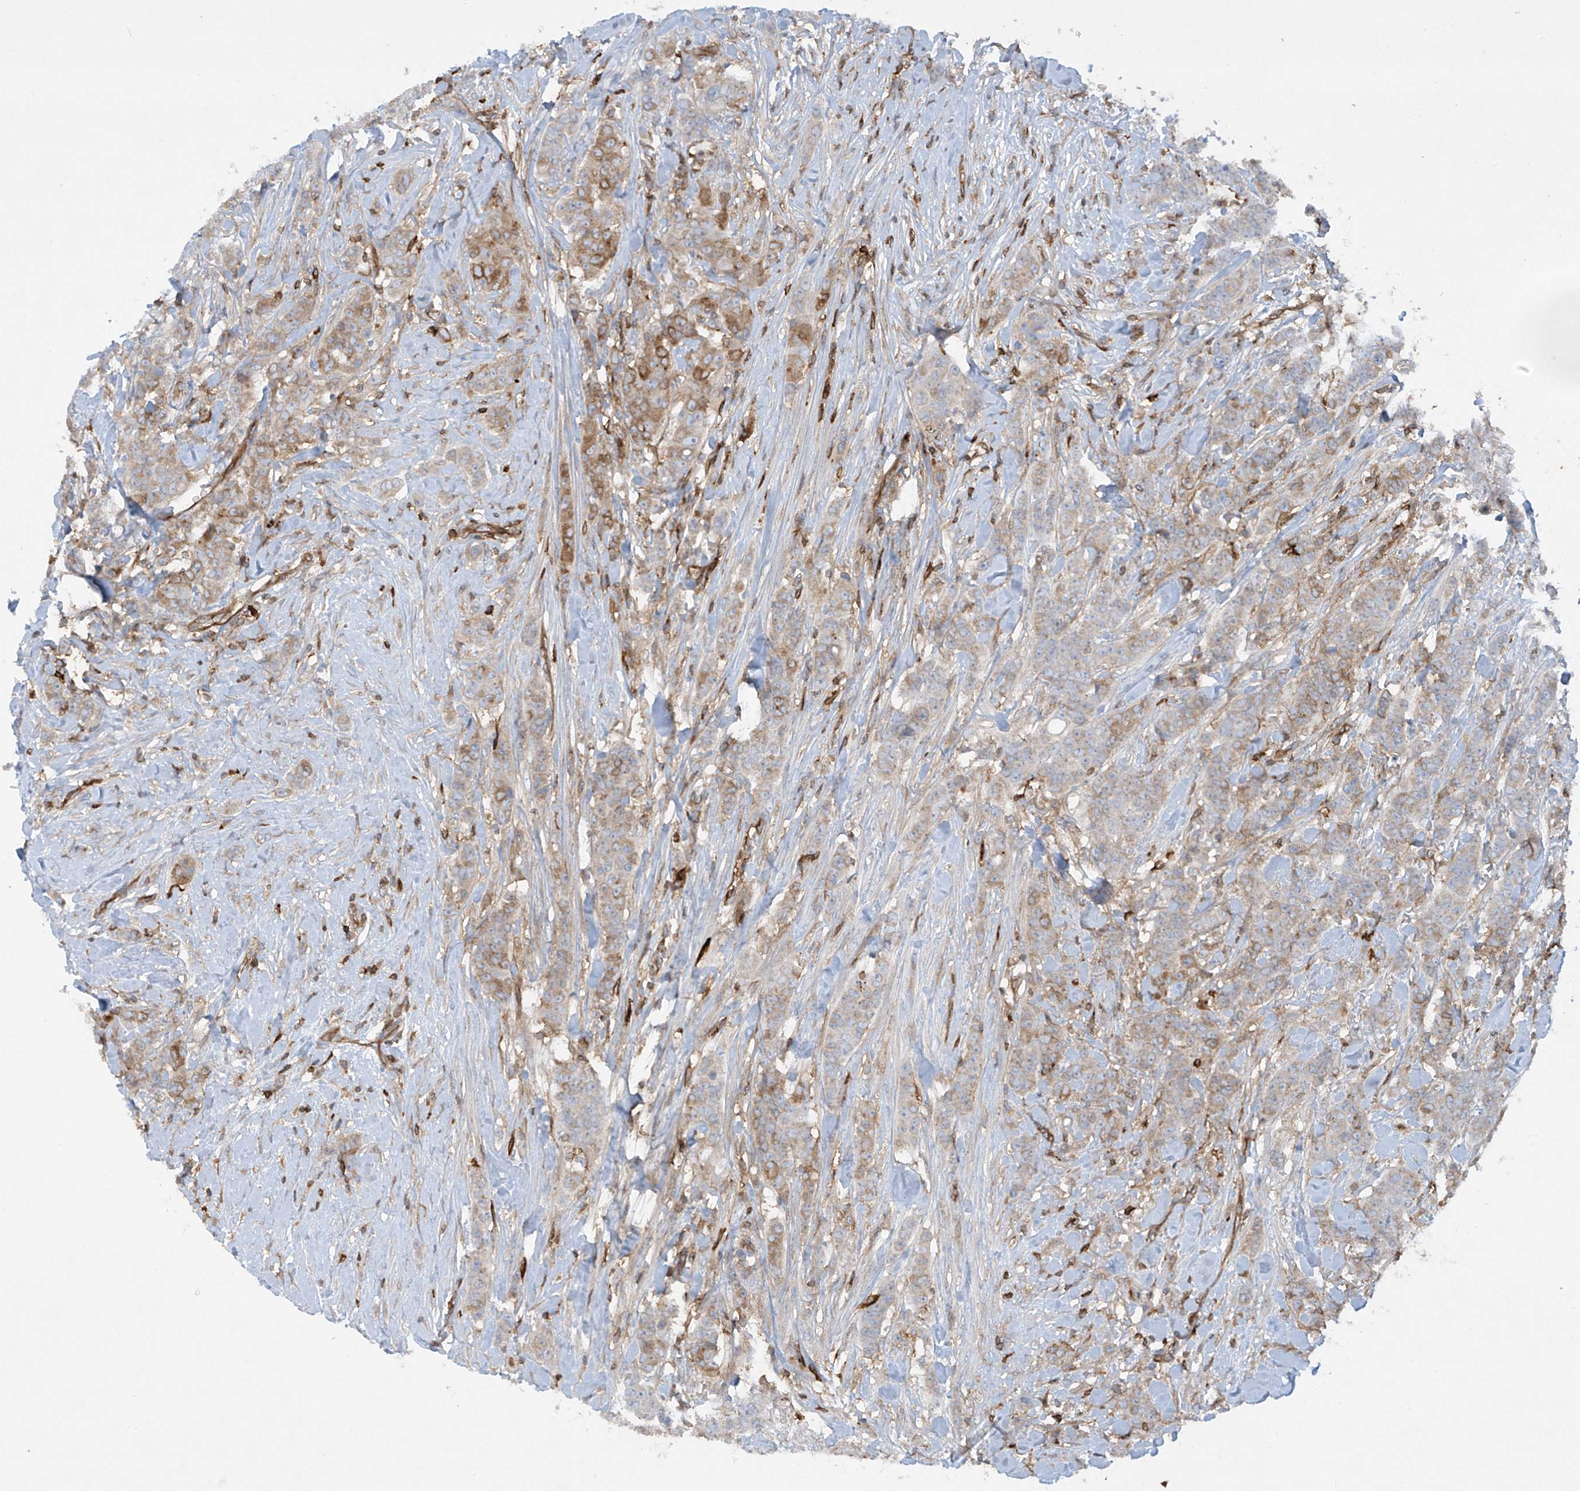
{"staining": {"intensity": "moderate", "quantity": "<25%", "location": "cytoplasmic/membranous"}, "tissue": "breast cancer", "cell_type": "Tumor cells", "image_type": "cancer", "snomed": [{"axis": "morphology", "description": "Duct carcinoma"}, {"axis": "topography", "description": "Breast"}], "caption": "Breast cancer was stained to show a protein in brown. There is low levels of moderate cytoplasmic/membranous staining in approximately <25% of tumor cells.", "gene": "HLA-E", "patient": {"sex": "female", "age": 40}}